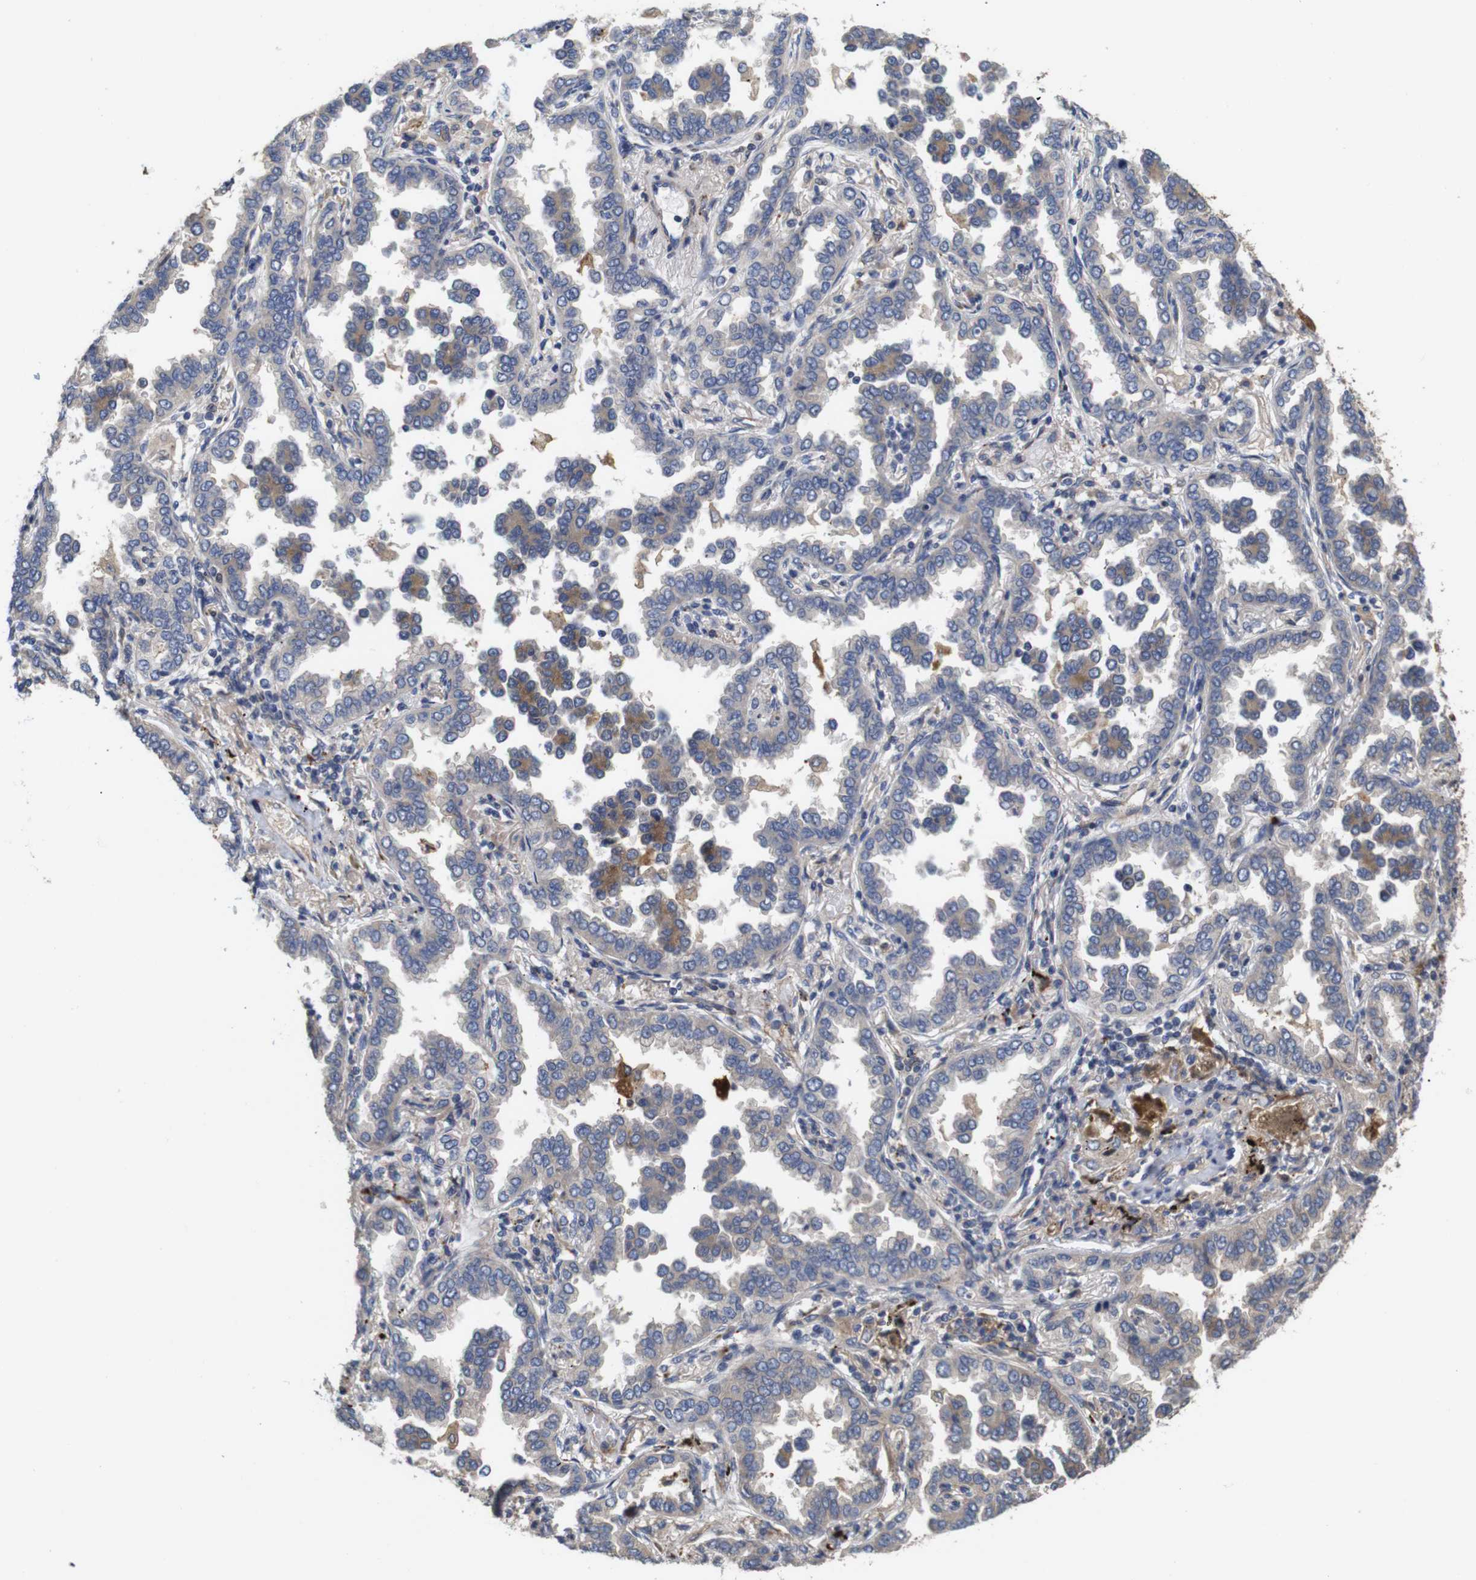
{"staining": {"intensity": "moderate", "quantity": "25%-75%", "location": "cytoplasmic/membranous"}, "tissue": "lung cancer", "cell_type": "Tumor cells", "image_type": "cancer", "snomed": [{"axis": "morphology", "description": "Normal tissue, NOS"}, {"axis": "morphology", "description": "Adenocarcinoma, NOS"}, {"axis": "topography", "description": "Lung"}], "caption": "Lung cancer (adenocarcinoma) tissue exhibits moderate cytoplasmic/membranous positivity in about 25%-75% of tumor cells", "gene": "SPRY3", "patient": {"sex": "male", "age": 59}}